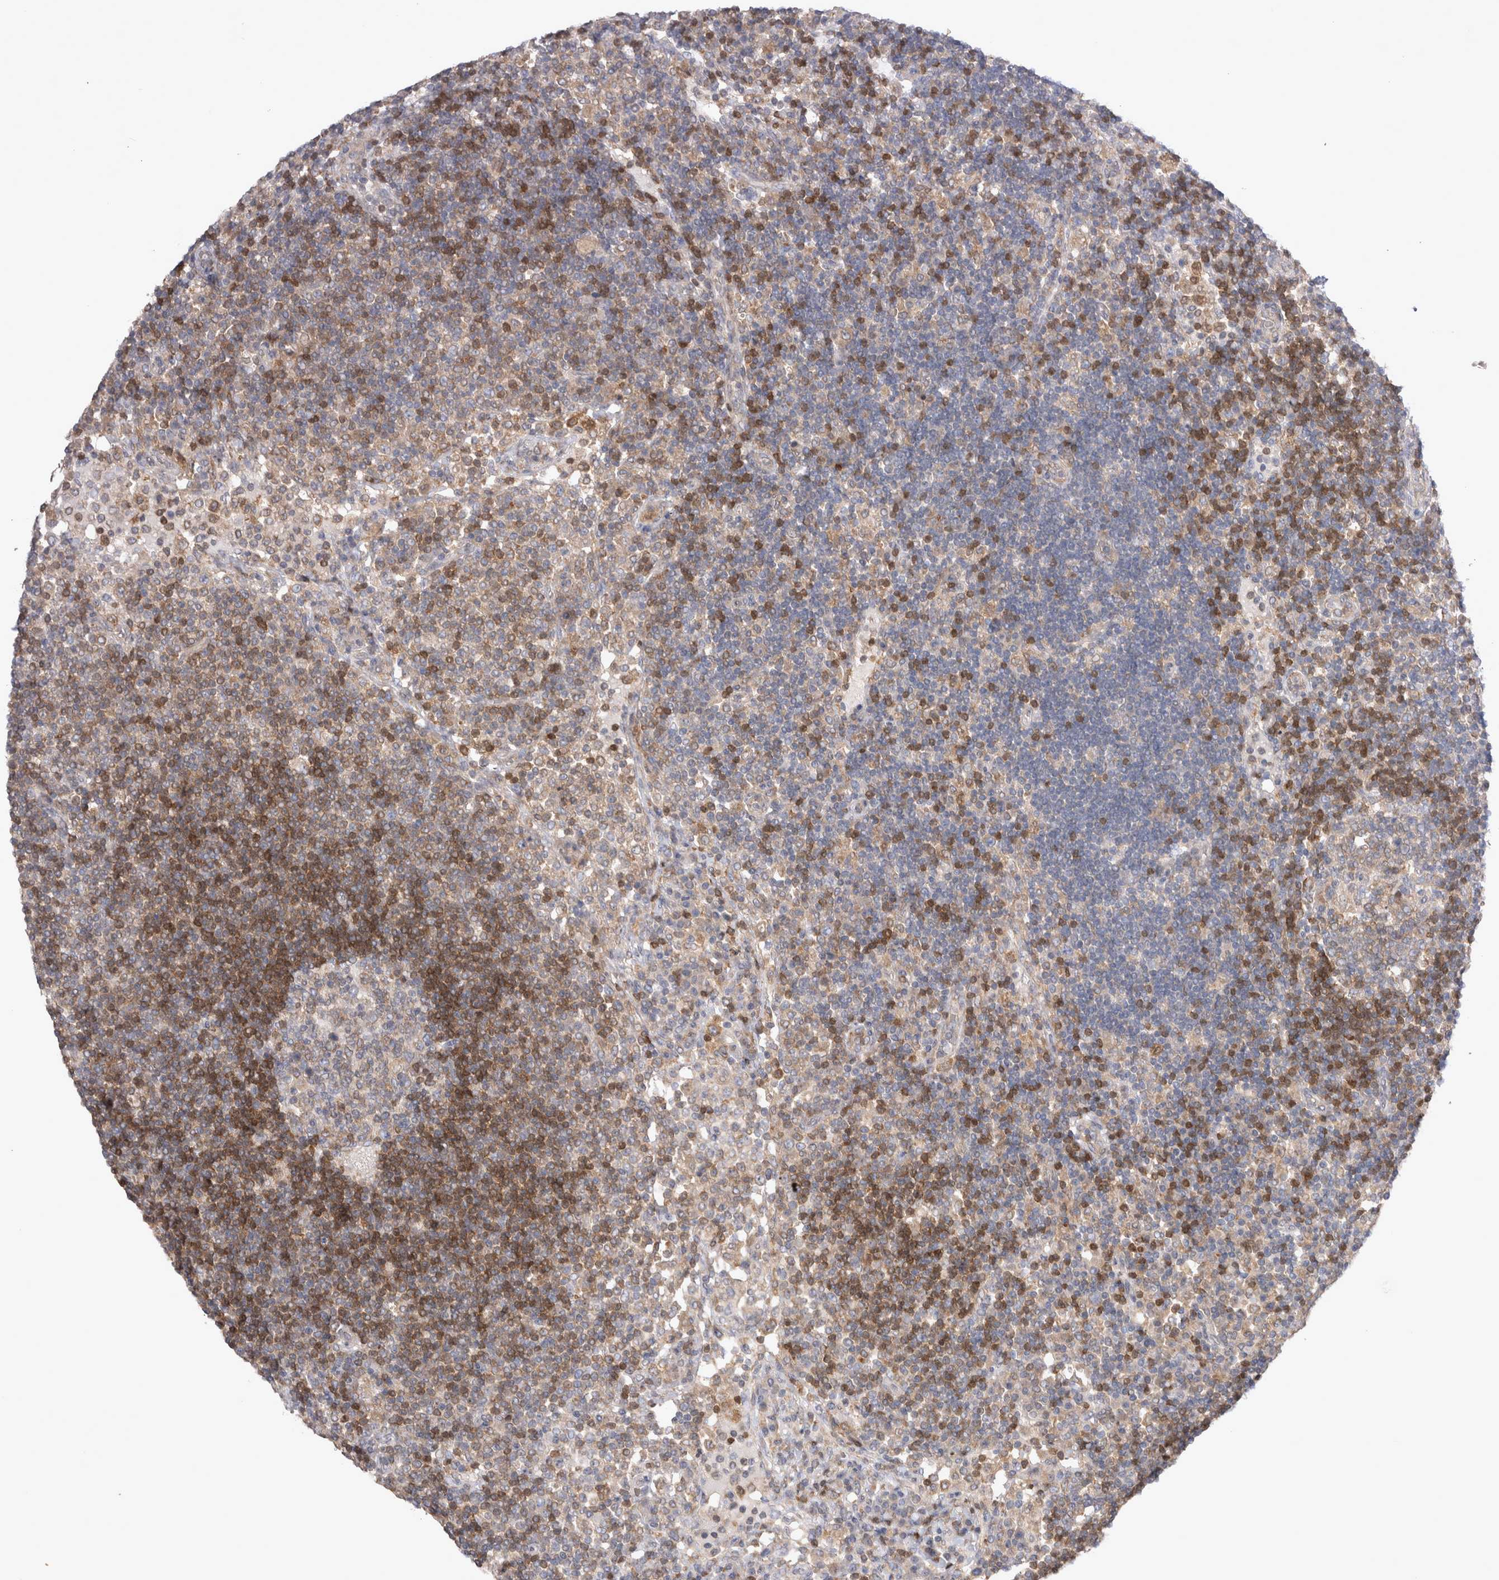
{"staining": {"intensity": "moderate", "quantity": "25%-75%", "location": "cytoplasmic/membranous"}, "tissue": "lymph node", "cell_type": "Germinal center cells", "image_type": "normal", "snomed": [{"axis": "morphology", "description": "Normal tissue, NOS"}, {"axis": "topography", "description": "Lymph node"}], "caption": "Immunohistochemical staining of normal human lymph node shows moderate cytoplasmic/membranous protein expression in about 25%-75% of germinal center cells. The protein of interest is shown in brown color, while the nuclei are stained blue.", "gene": "SRD5A3", "patient": {"sex": "female", "age": 53}}